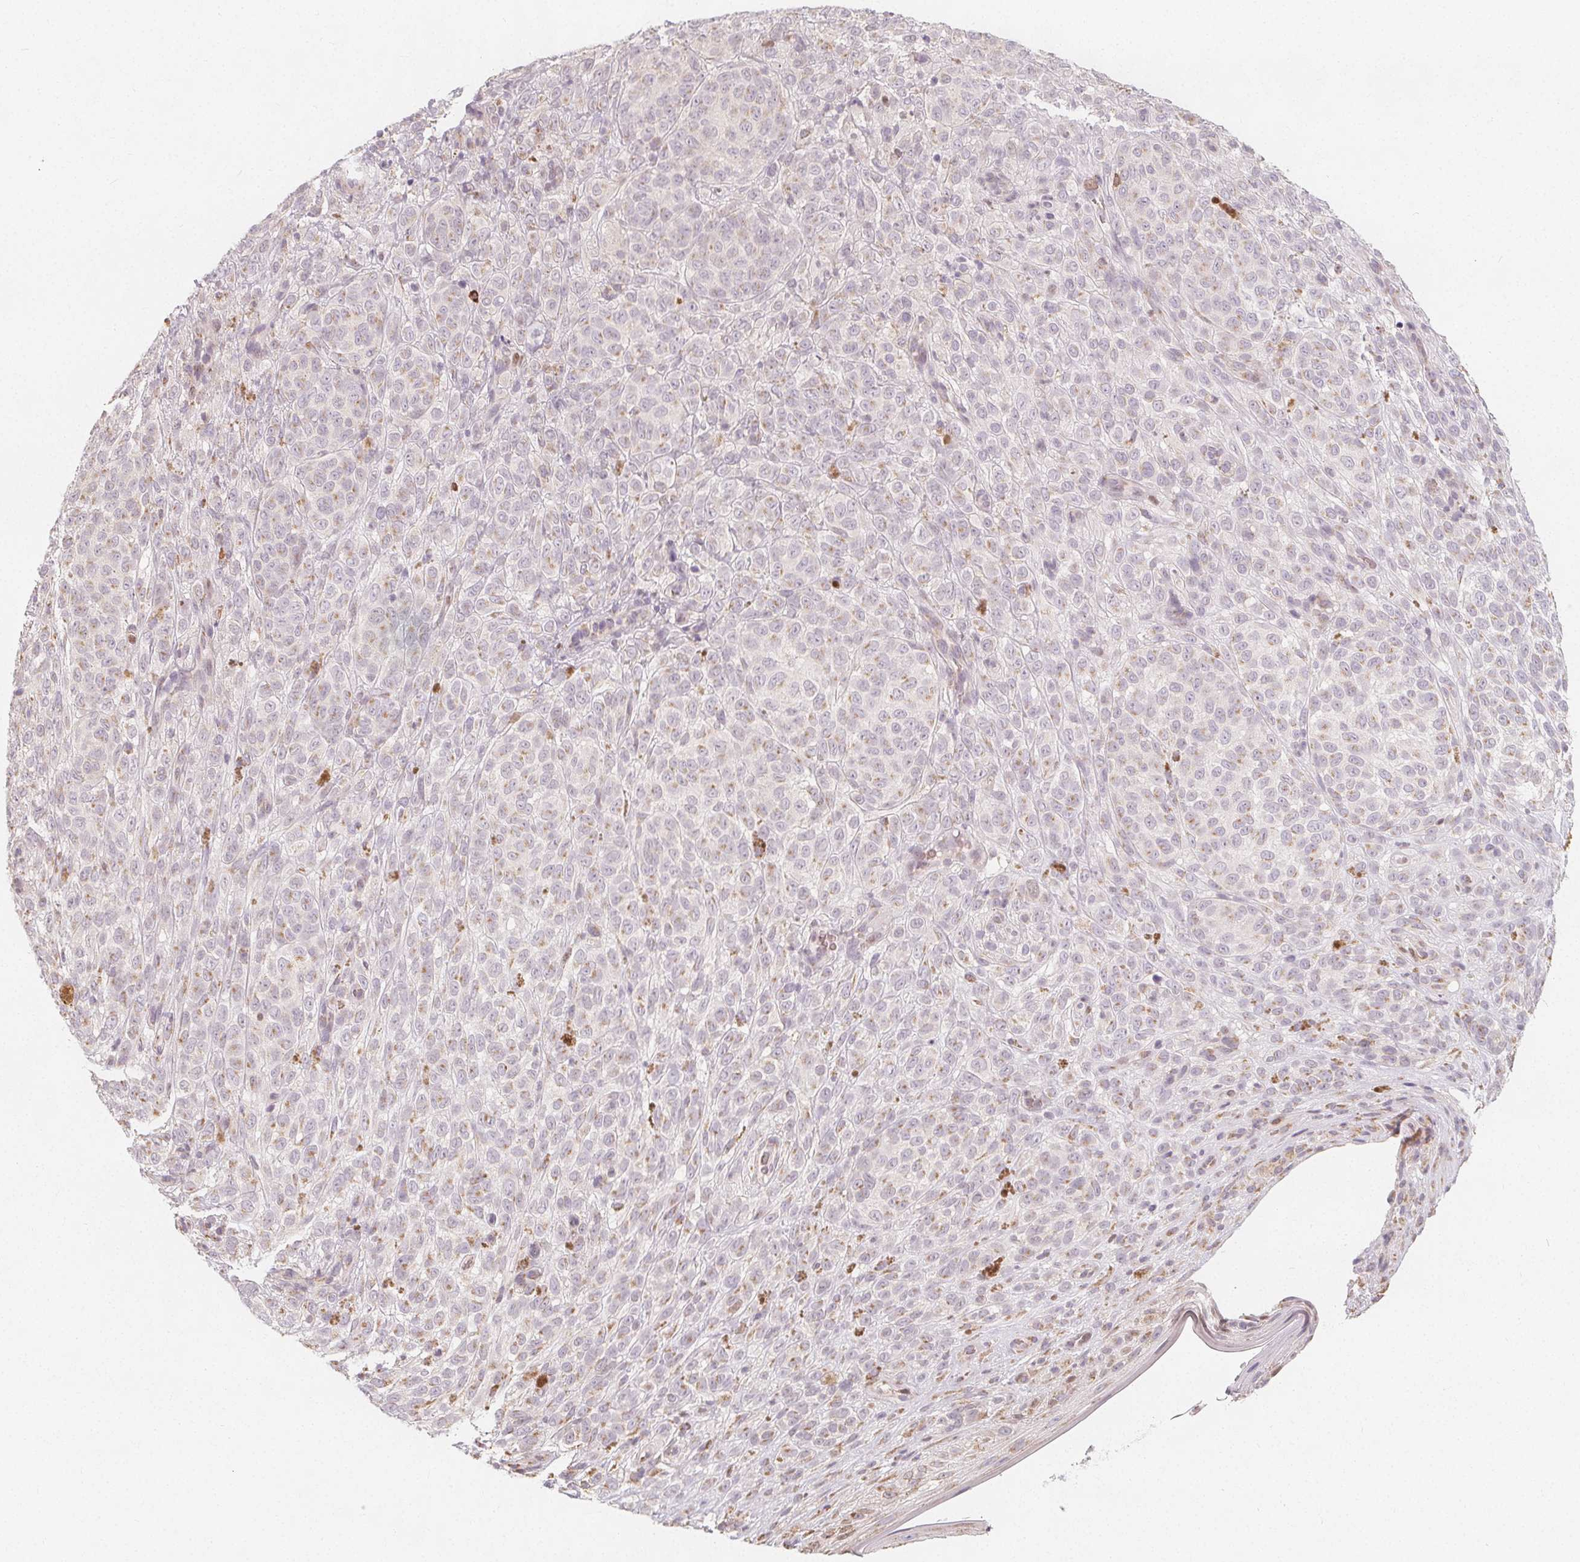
{"staining": {"intensity": "negative", "quantity": "none", "location": "none"}, "tissue": "melanoma", "cell_type": "Tumor cells", "image_type": "cancer", "snomed": [{"axis": "morphology", "description": "Malignant melanoma, NOS"}, {"axis": "topography", "description": "Skin"}], "caption": "DAB immunohistochemical staining of malignant melanoma demonstrates no significant staining in tumor cells.", "gene": "TIPIN", "patient": {"sex": "female", "age": 86}}